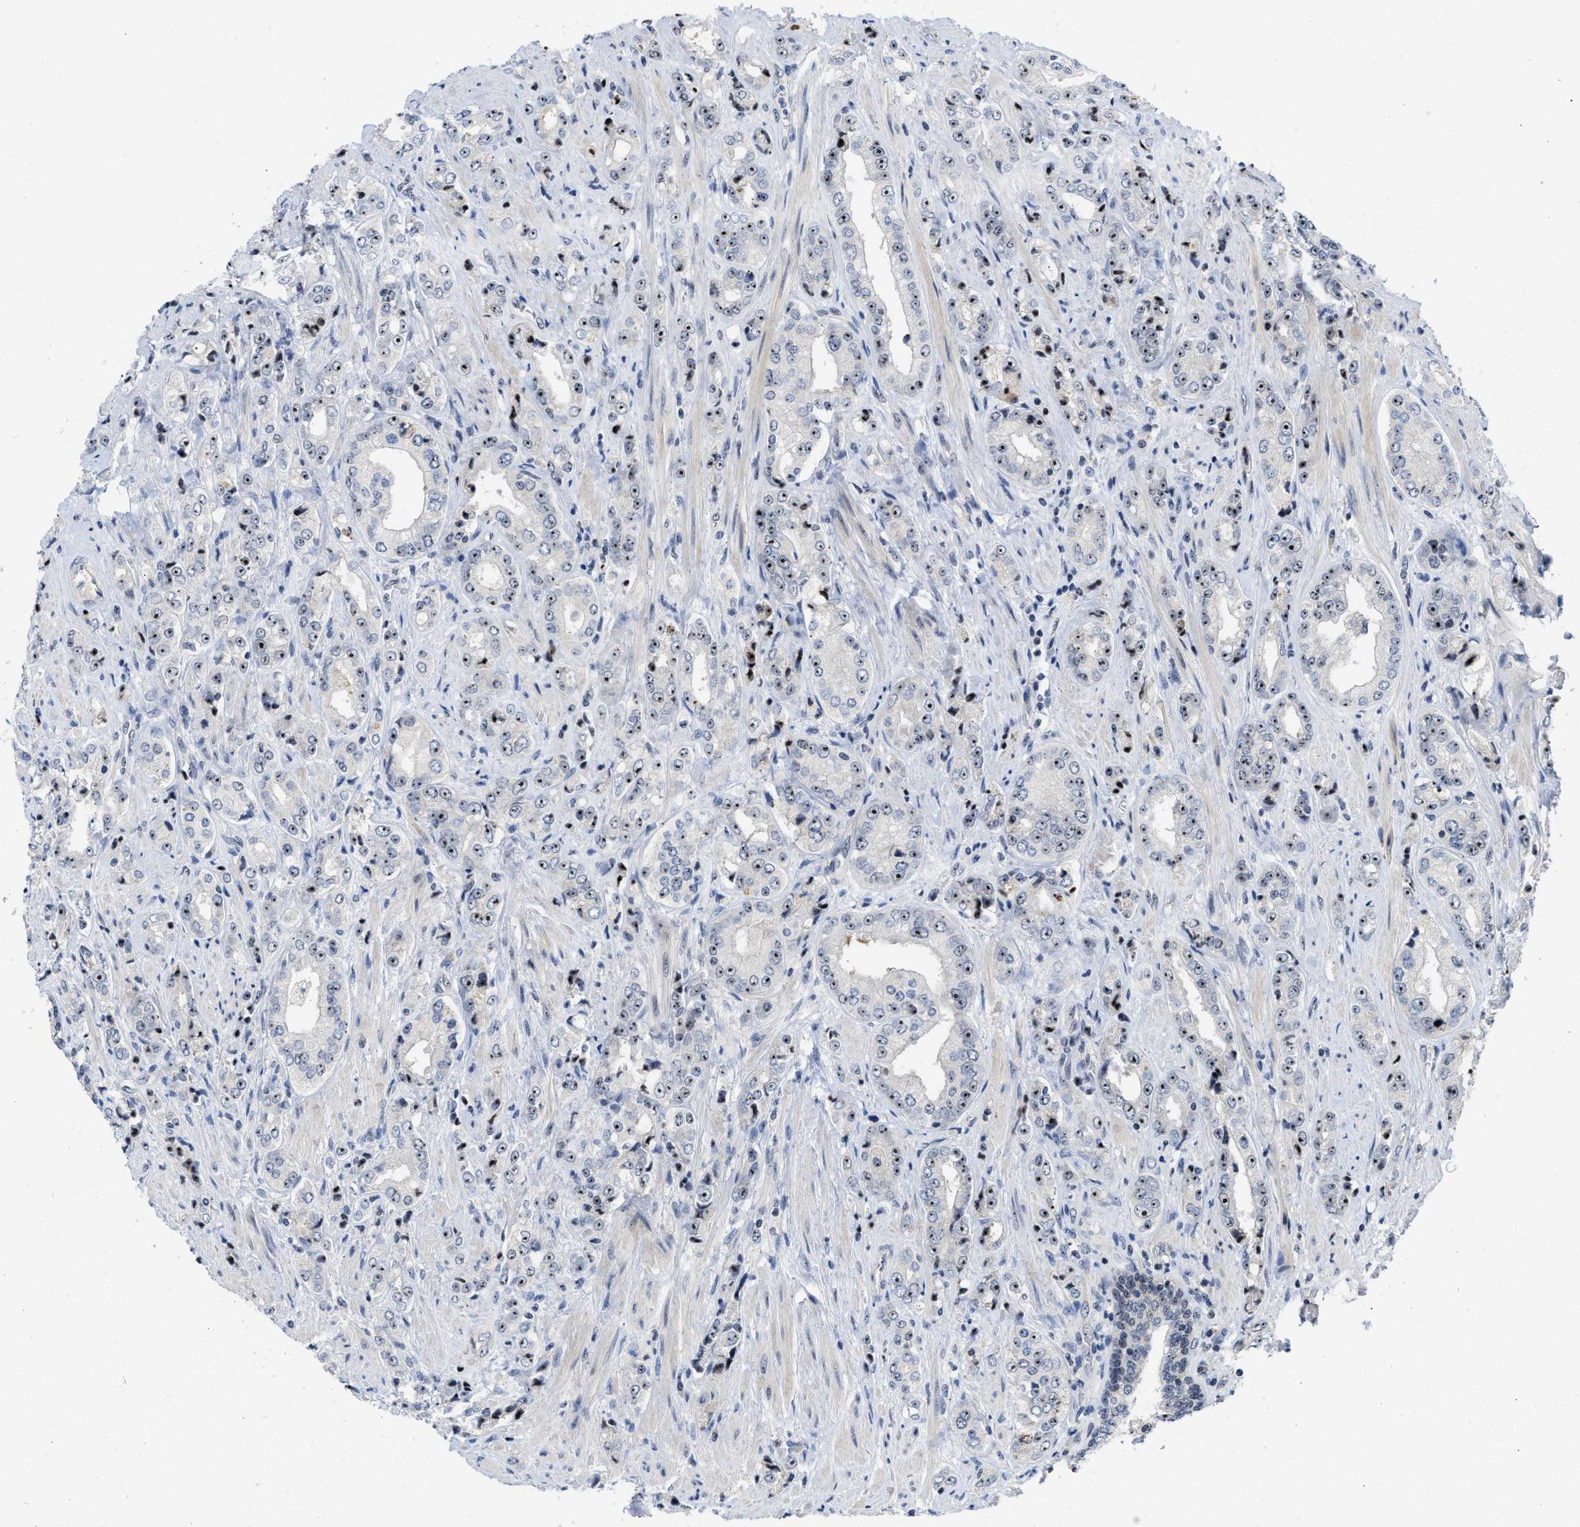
{"staining": {"intensity": "moderate", "quantity": ">75%", "location": "nuclear"}, "tissue": "prostate cancer", "cell_type": "Tumor cells", "image_type": "cancer", "snomed": [{"axis": "morphology", "description": "Adenocarcinoma, High grade"}, {"axis": "topography", "description": "Prostate"}], "caption": "There is medium levels of moderate nuclear staining in tumor cells of prostate cancer (high-grade adenocarcinoma), as demonstrated by immunohistochemical staining (brown color).", "gene": "NOP58", "patient": {"sex": "male", "age": 61}}